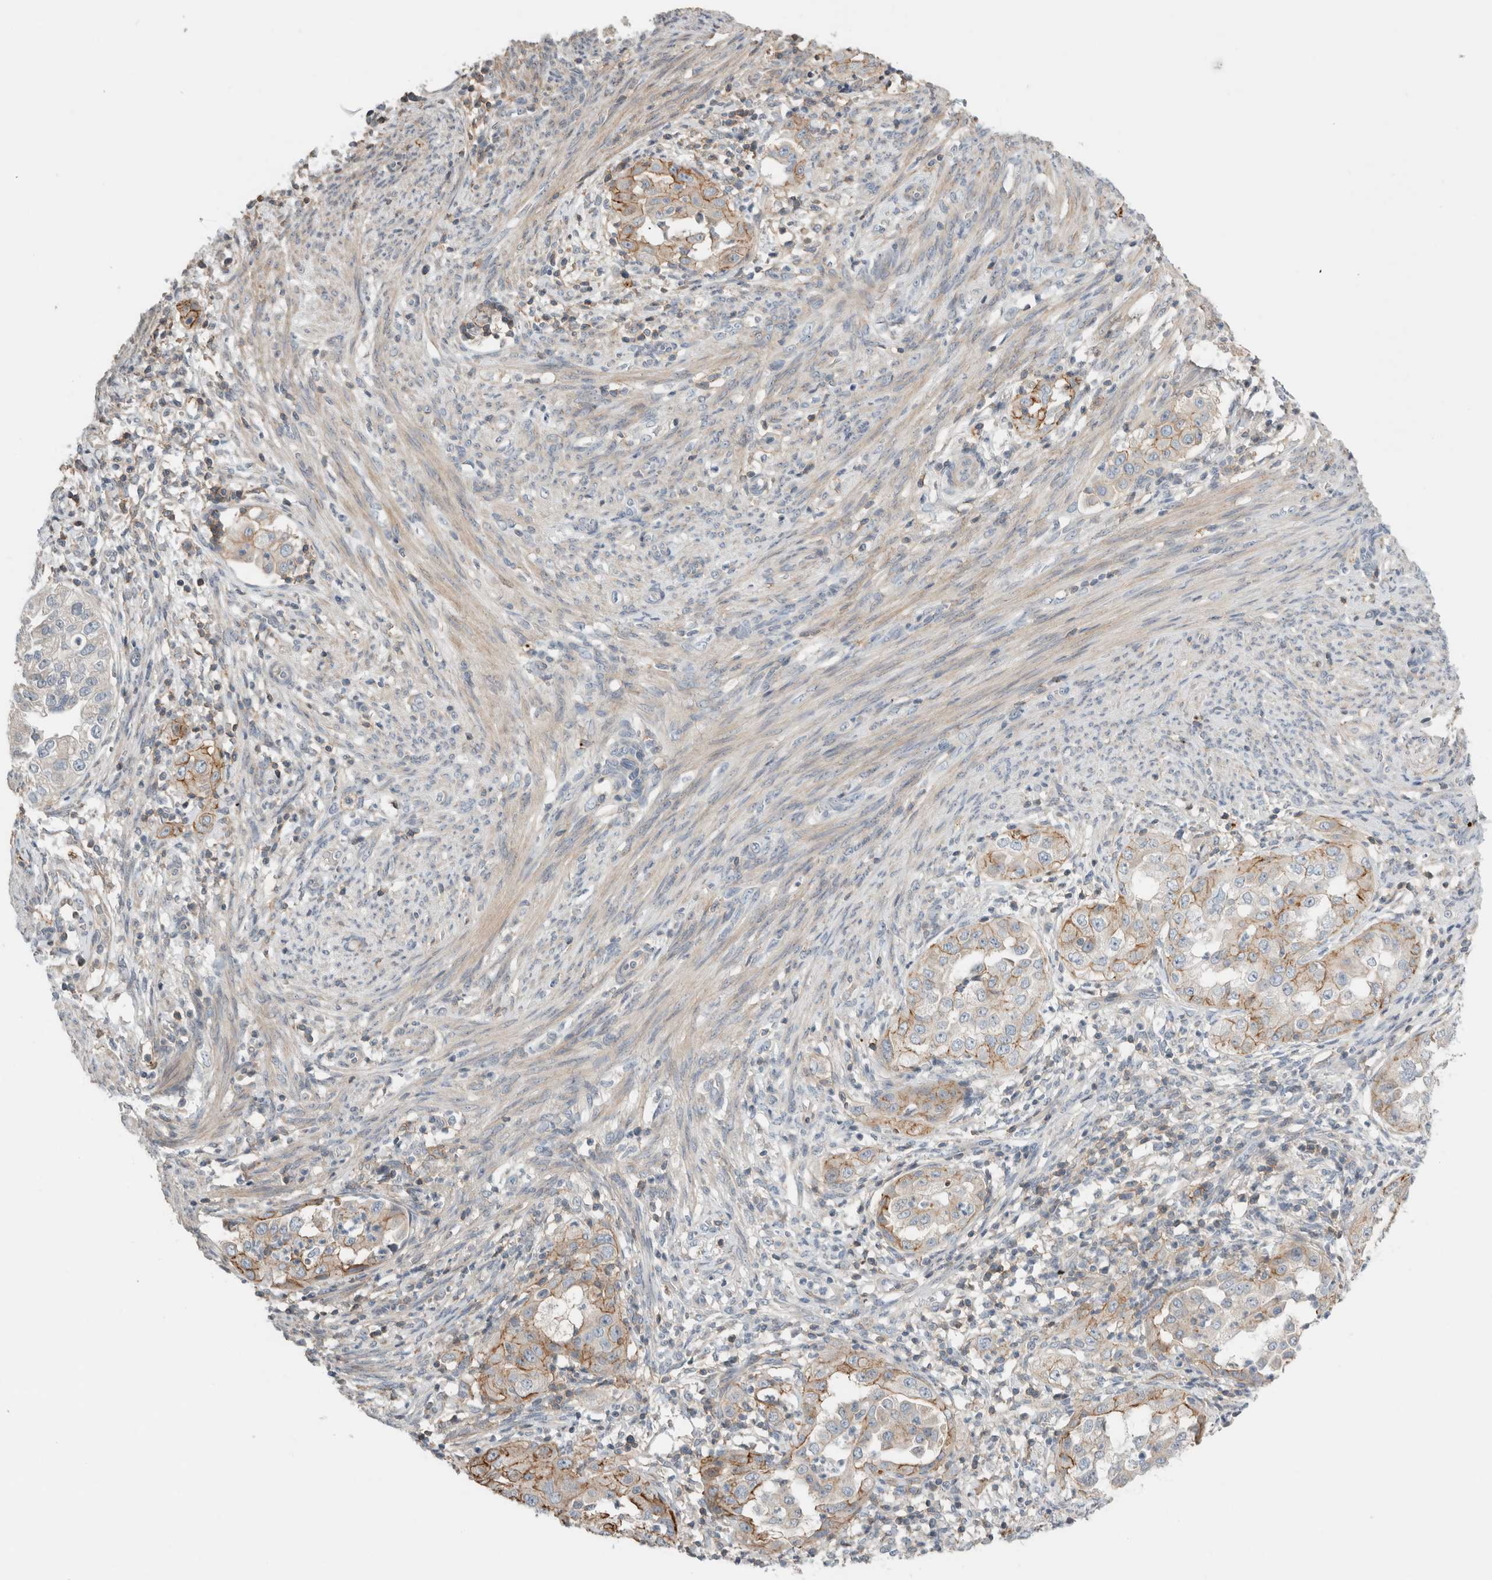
{"staining": {"intensity": "moderate", "quantity": "<25%", "location": "cytoplasmic/membranous"}, "tissue": "endometrial cancer", "cell_type": "Tumor cells", "image_type": "cancer", "snomed": [{"axis": "morphology", "description": "Adenocarcinoma, NOS"}, {"axis": "topography", "description": "Endometrium"}], "caption": "Endometrial adenocarcinoma stained for a protein (brown) reveals moderate cytoplasmic/membranous positive positivity in approximately <25% of tumor cells.", "gene": "ERCC6L2", "patient": {"sex": "female", "age": 85}}